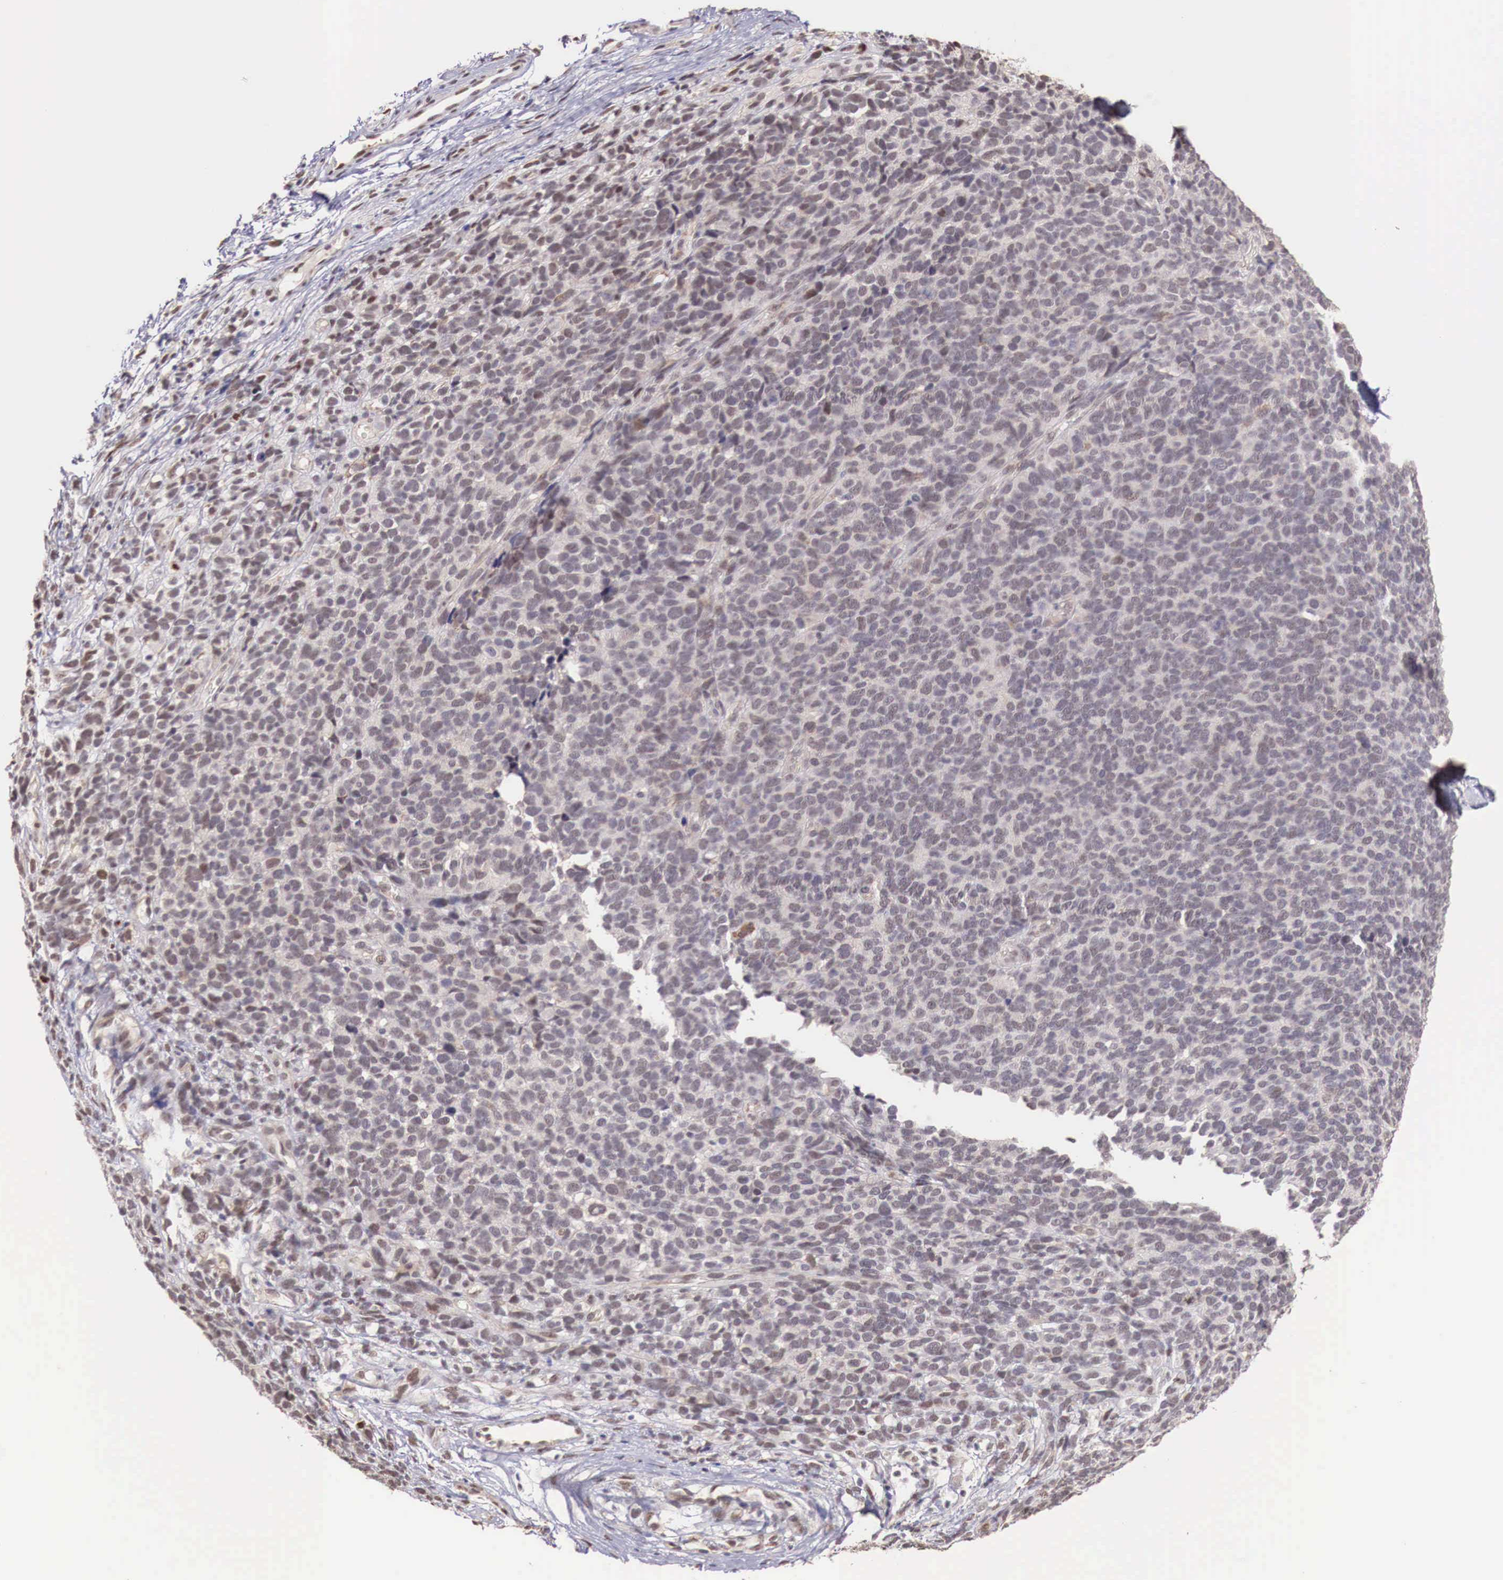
{"staining": {"intensity": "weak", "quantity": ">75%", "location": "cytoplasmic/membranous,nuclear"}, "tissue": "melanoma", "cell_type": "Tumor cells", "image_type": "cancer", "snomed": [{"axis": "morphology", "description": "Malignant melanoma, NOS"}, {"axis": "topography", "description": "Skin"}], "caption": "A low amount of weak cytoplasmic/membranous and nuclear staining is present in approximately >75% of tumor cells in malignant melanoma tissue.", "gene": "FOXP2", "patient": {"sex": "female", "age": 85}}